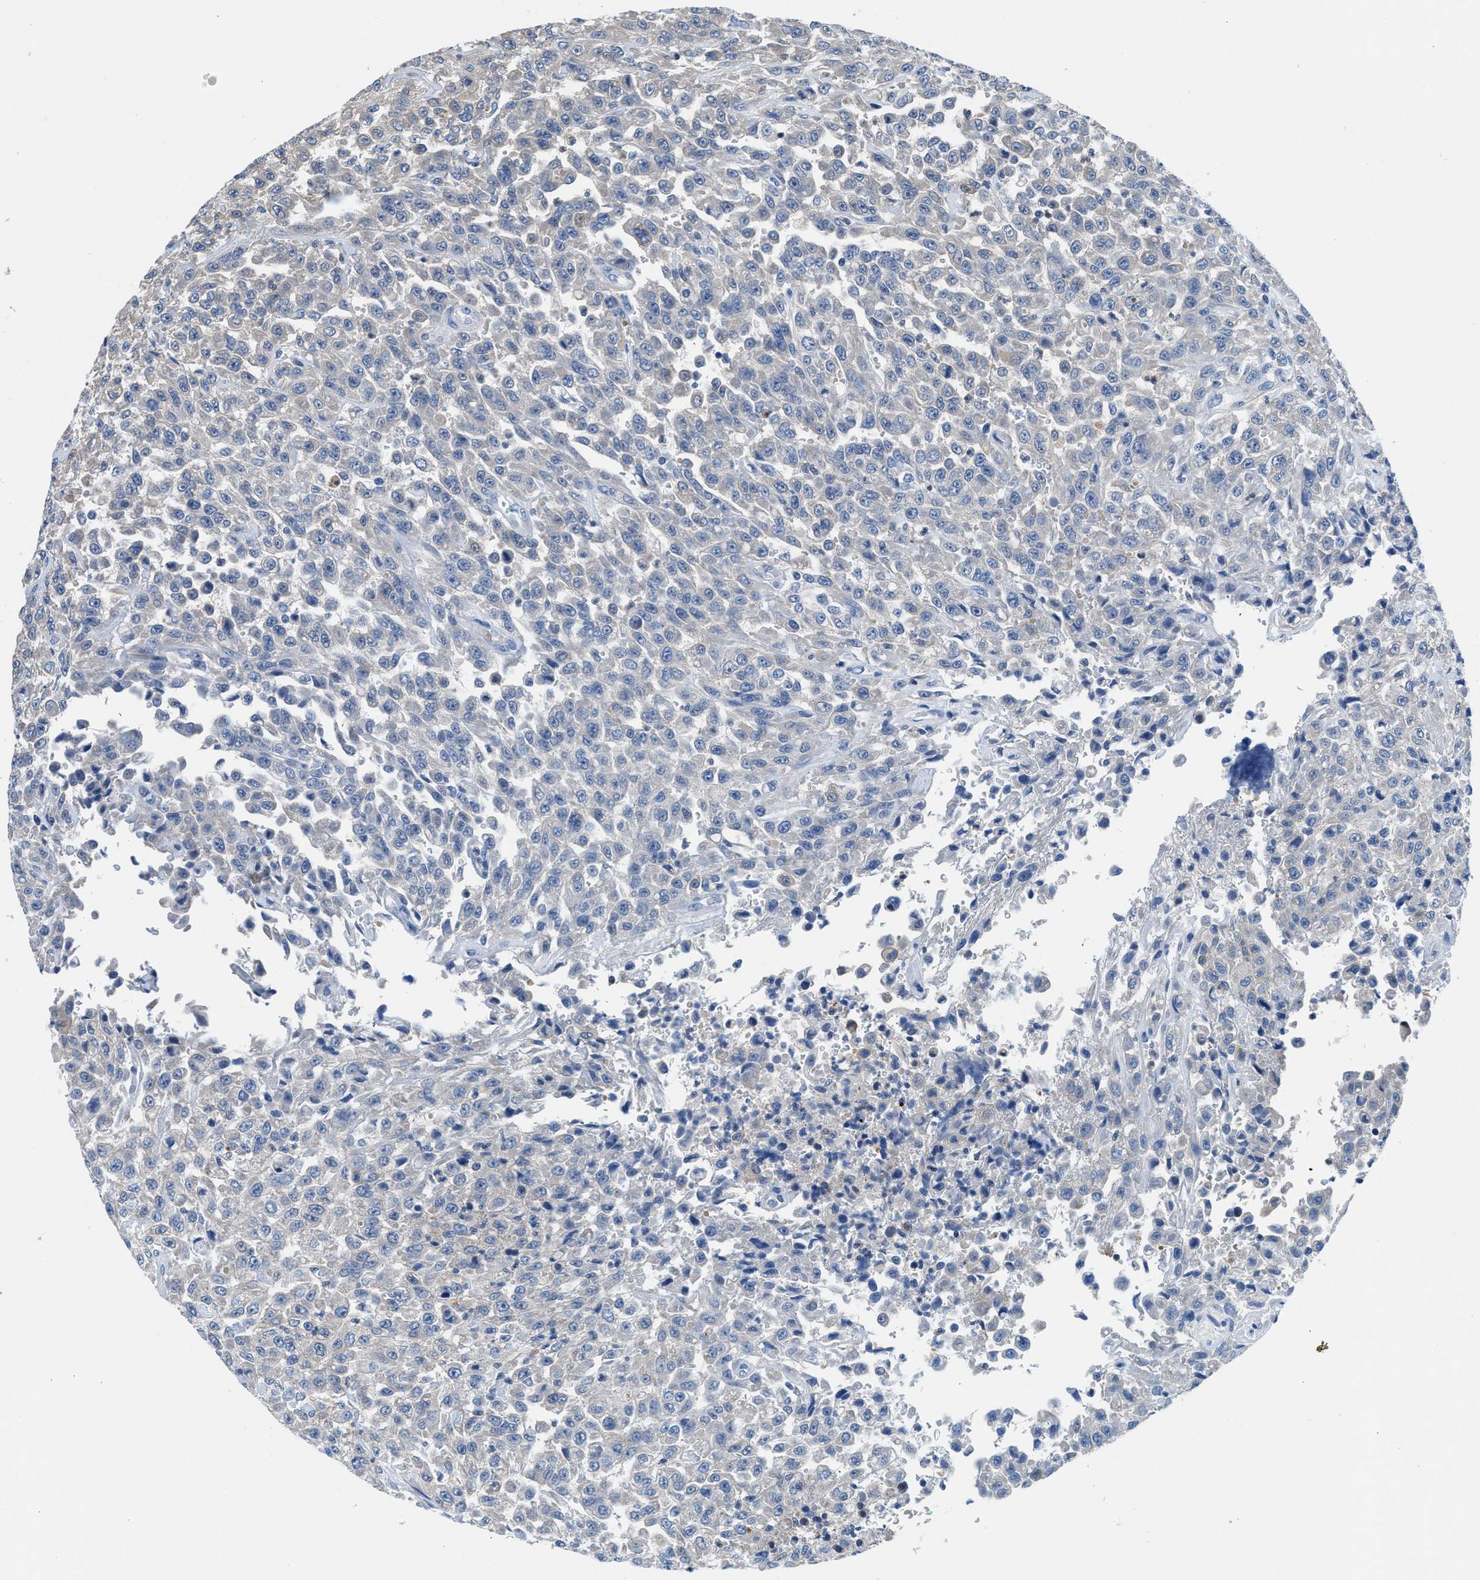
{"staining": {"intensity": "negative", "quantity": "none", "location": "none"}, "tissue": "urothelial cancer", "cell_type": "Tumor cells", "image_type": "cancer", "snomed": [{"axis": "morphology", "description": "Urothelial carcinoma, High grade"}, {"axis": "topography", "description": "Urinary bladder"}], "caption": "DAB (3,3'-diaminobenzidine) immunohistochemical staining of urothelial carcinoma (high-grade) demonstrates no significant positivity in tumor cells.", "gene": "FADS6", "patient": {"sex": "male", "age": 46}}